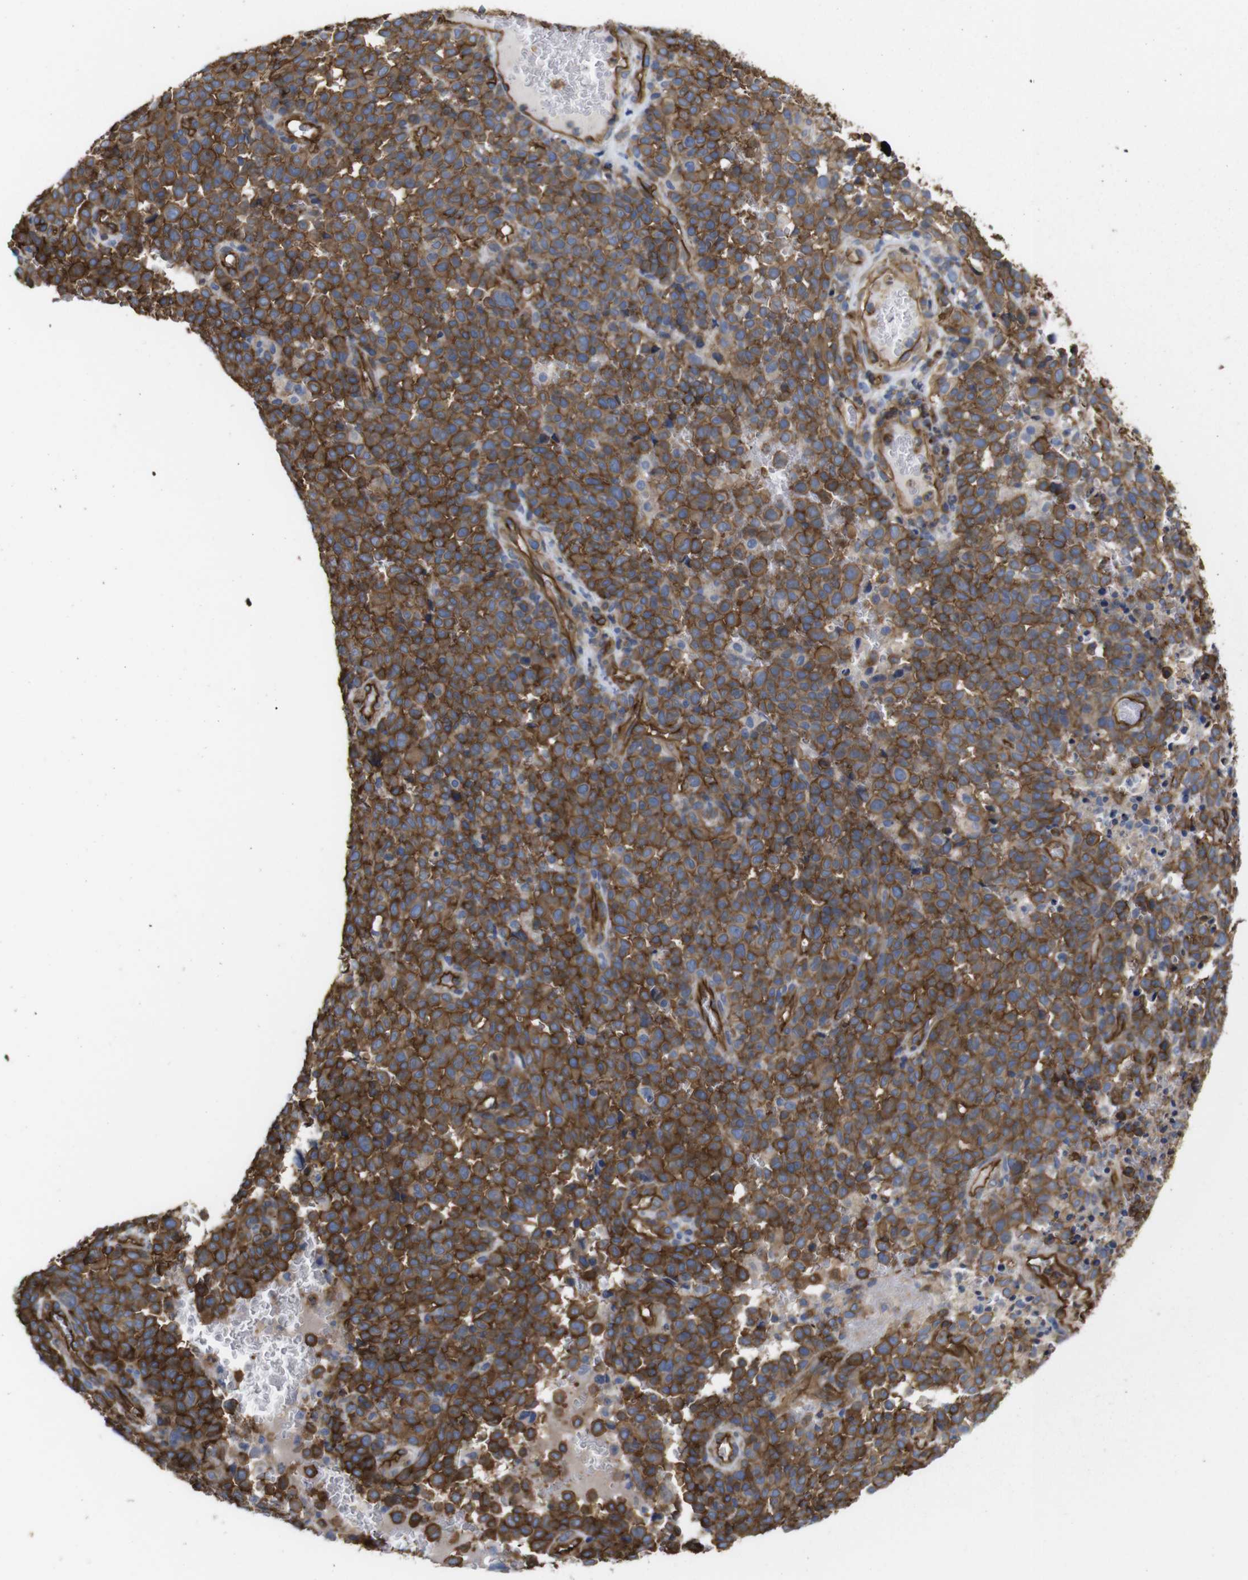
{"staining": {"intensity": "moderate", "quantity": ">75%", "location": "cytoplasmic/membranous"}, "tissue": "melanoma", "cell_type": "Tumor cells", "image_type": "cancer", "snomed": [{"axis": "morphology", "description": "Malignant melanoma, NOS"}, {"axis": "topography", "description": "Skin"}], "caption": "An image of melanoma stained for a protein displays moderate cytoplasmic/membranous brown staining in tumor cells.", "gene": "SPTBN1", "patient": {"sex": "female", "age": 82}}